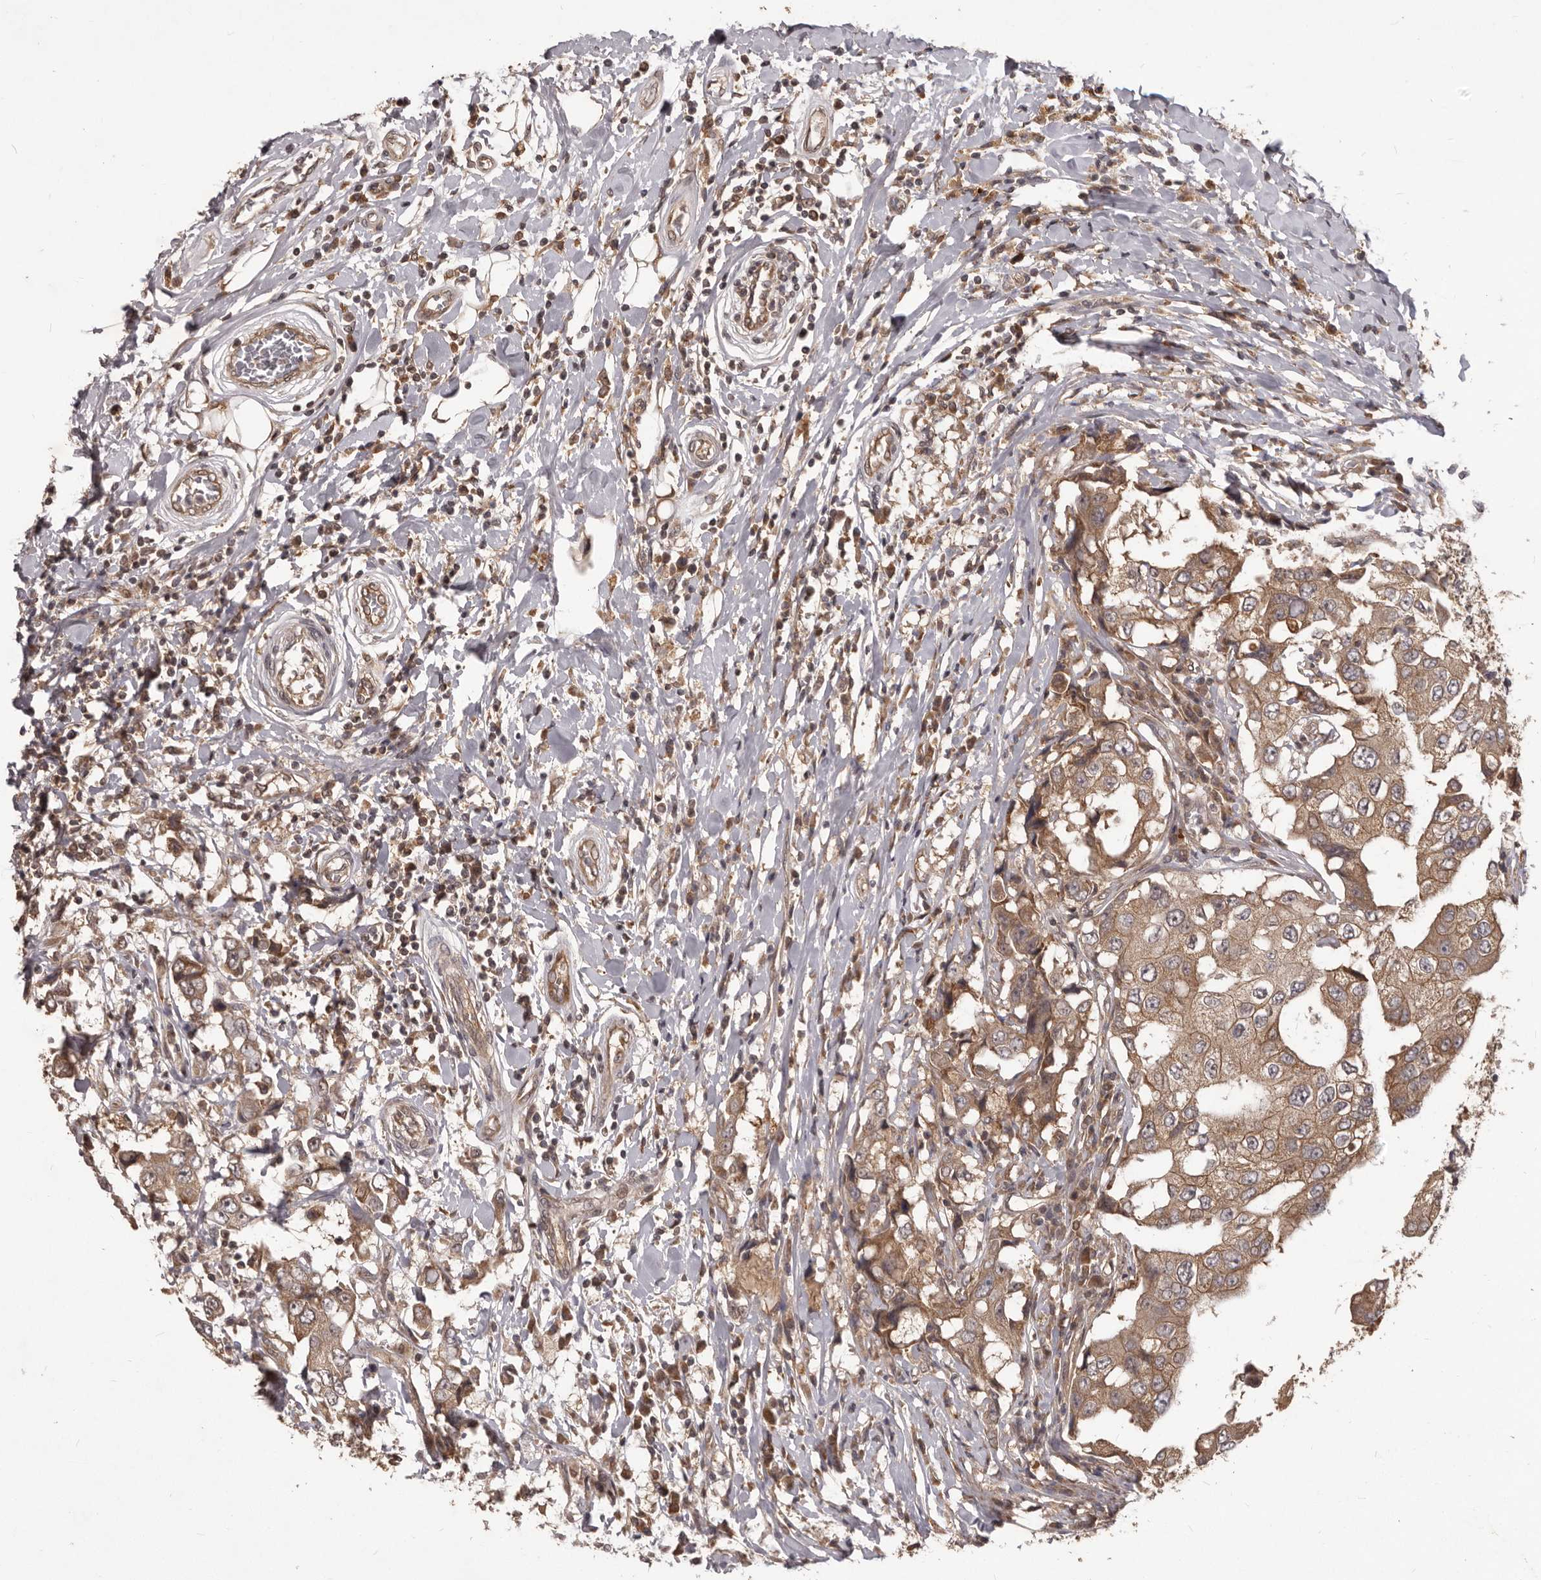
{"staining": {"intensity": "moderate", "quantity": ">75%", "location": "cytoplasmic/membranous"}, "tissue": "breast cancer", "cell_type": "Tumor cells", "image_type": "cancer", "snomed": [{"axis": "morphology", "description": "Duct carcinoma"}, {"axis": "topography", "description": "Breast"}], "caption": "Tumor cells exhibit medium levels of moderate cytoplasmic/membranous staining in approximately >75% of cells in breast cancer (intraductal carcinoma).", "gene": "MTO1", "patient": {"sex": "female", "age": 27}}